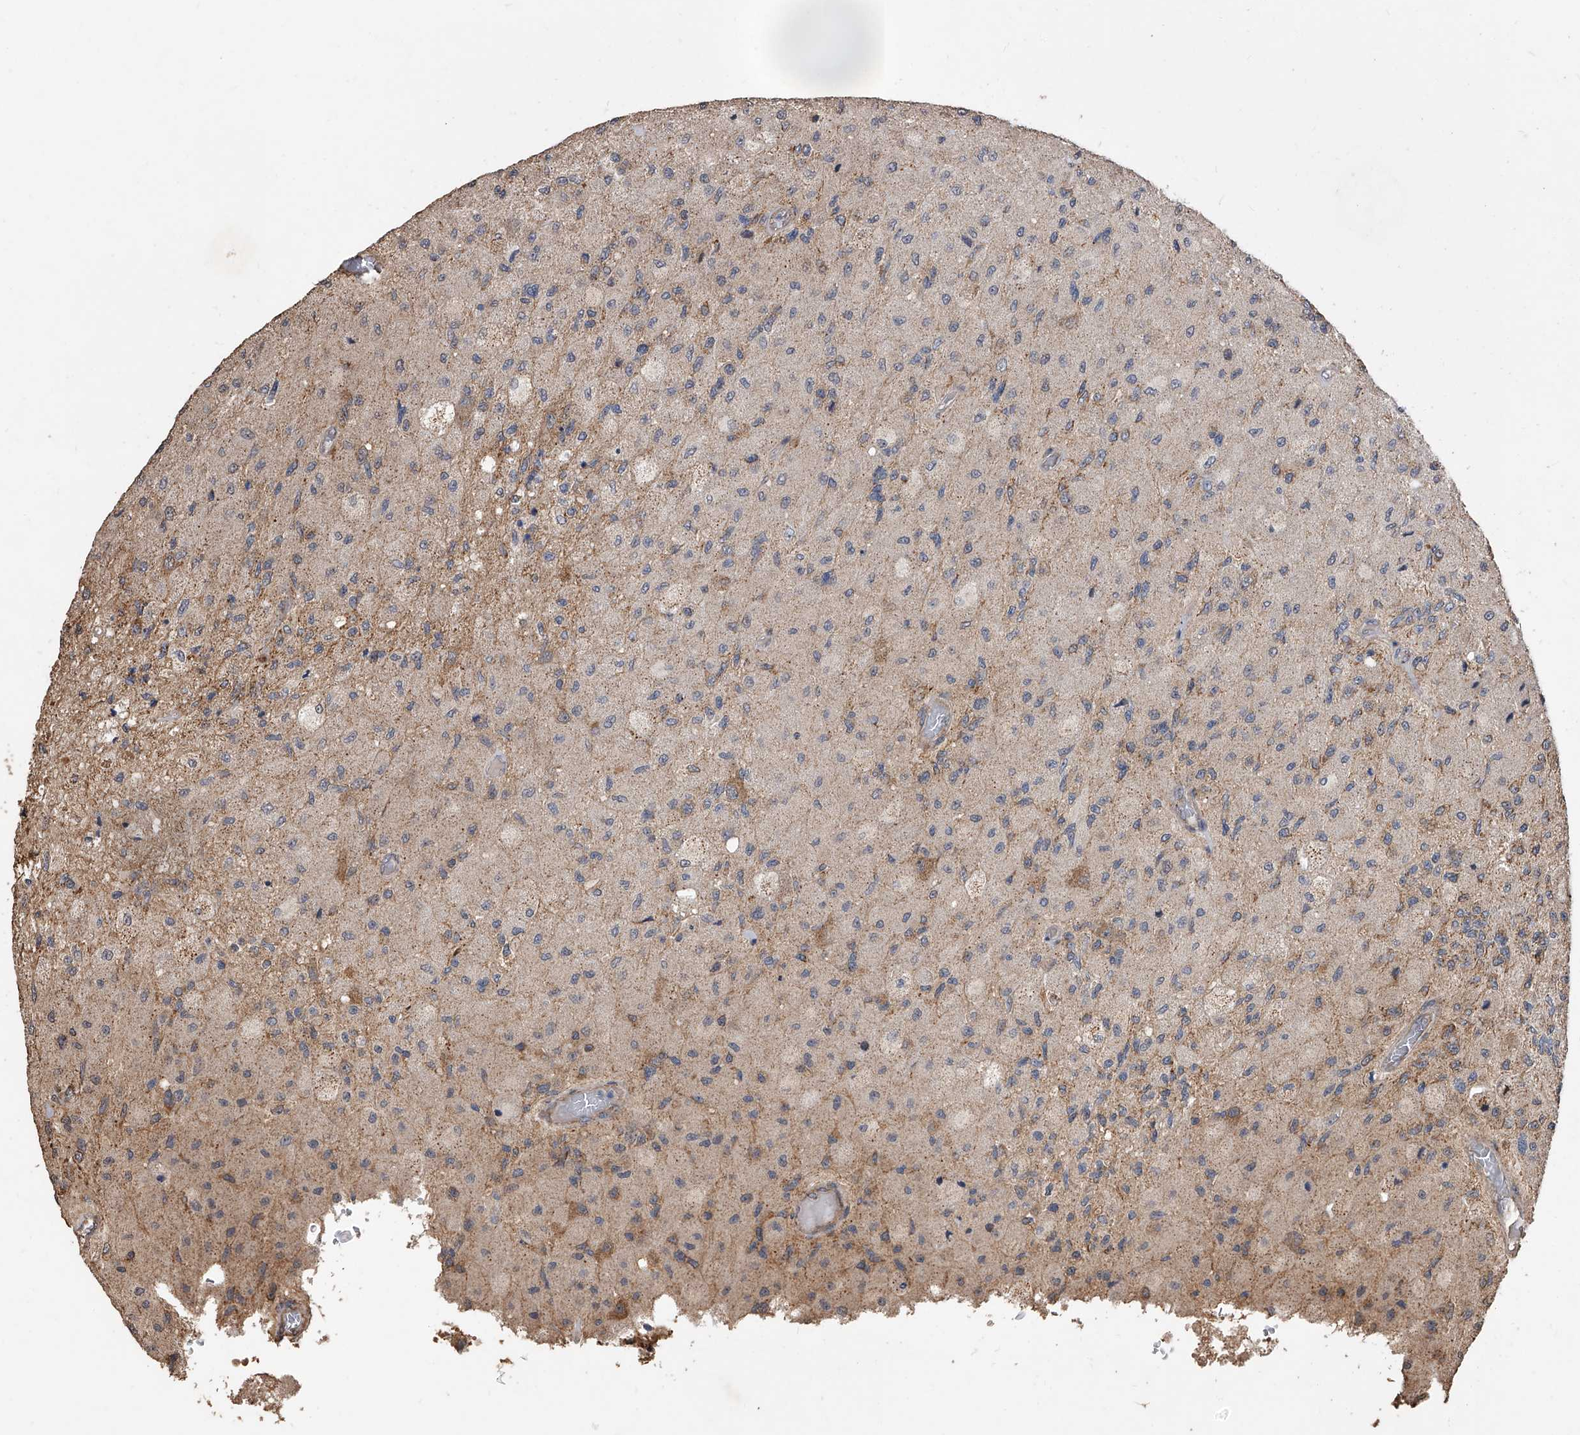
{"staining": {"intensity": "negative", "quantity": "none", "location": "none"}, "tissue": "glioma", "cell_type": "Tumor cells", "image_type": "cancer", "snomed": [{"axis": "morphology", "description": "Normal tissue, NOS"}, {"axis": "morphology", "description": "Glioma, malignant, High grade"}, {"axis": "topography", "description": "Cerebral cortex"}], "caption": "Malignant glioma (high-grade) was stained to show a protein in brown. There is no significant expression in tumor cells. (Stains: DAB immunohistochemistry (IHC) with hematoxylin counter stain, Microscopy: brightfield microscopy at high magnification).", "gene": "LTV1", "patient": {"sex": "male", "age": 77}}